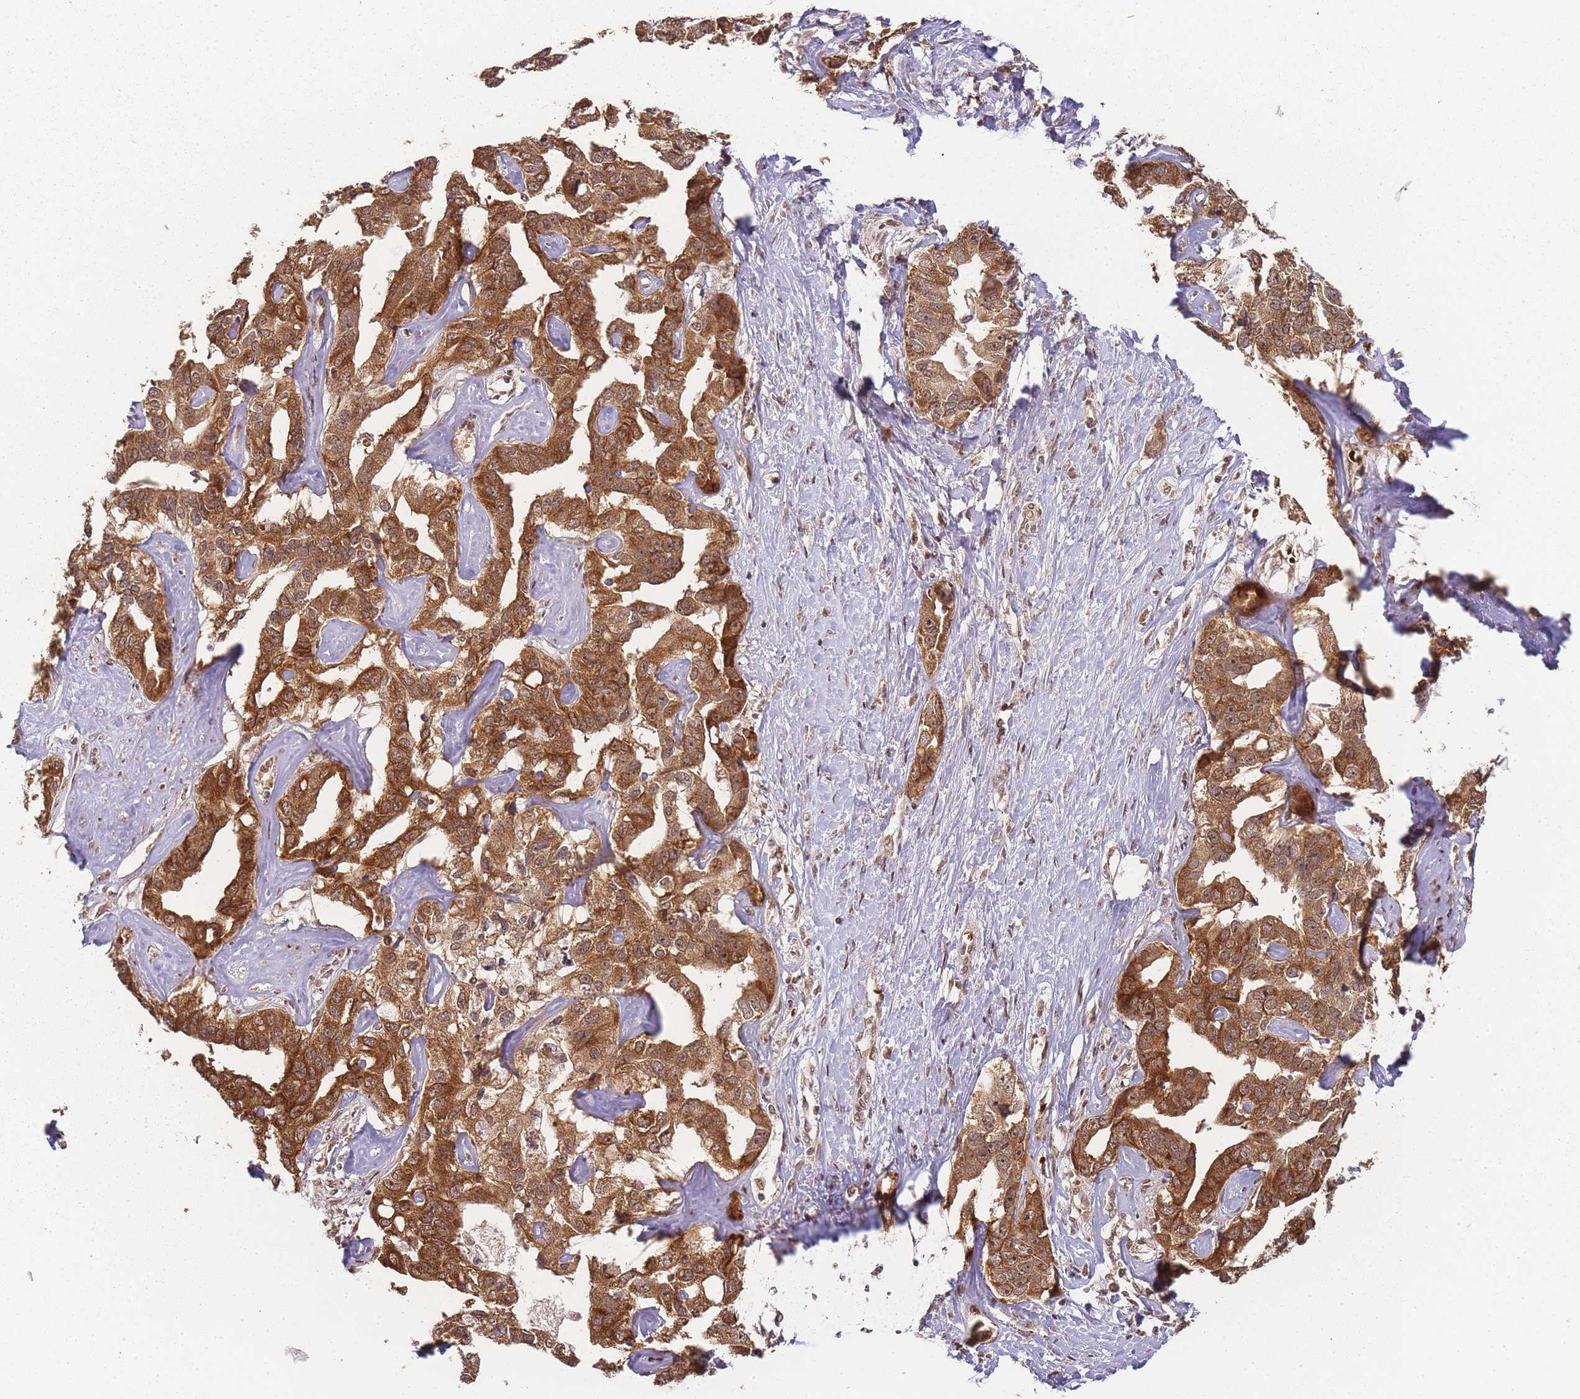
{"staining": {"intensity": "moderate", "quantity": ">75%", "location": "cytoplasmic/membranous,nuclear"}, "tissue": "liver cancer", "cell_type": "Tumor cells", "image_type": "cancer", "snomed": [{"axis": "morphology", "description": "Cholangiocarcinoma"}, {"axis": "topography", "description": "Liver"}], "caption": "This photomicrograph demonstrates IHC staining of human liver cancer (cholangiocarcinoma), with medium moderate cytoplasmic/membranous and nuclear expression in approximately >75% of tumor cells.", "gene": "ZNF497", "patient": {"sex": "male", "age": 59}}